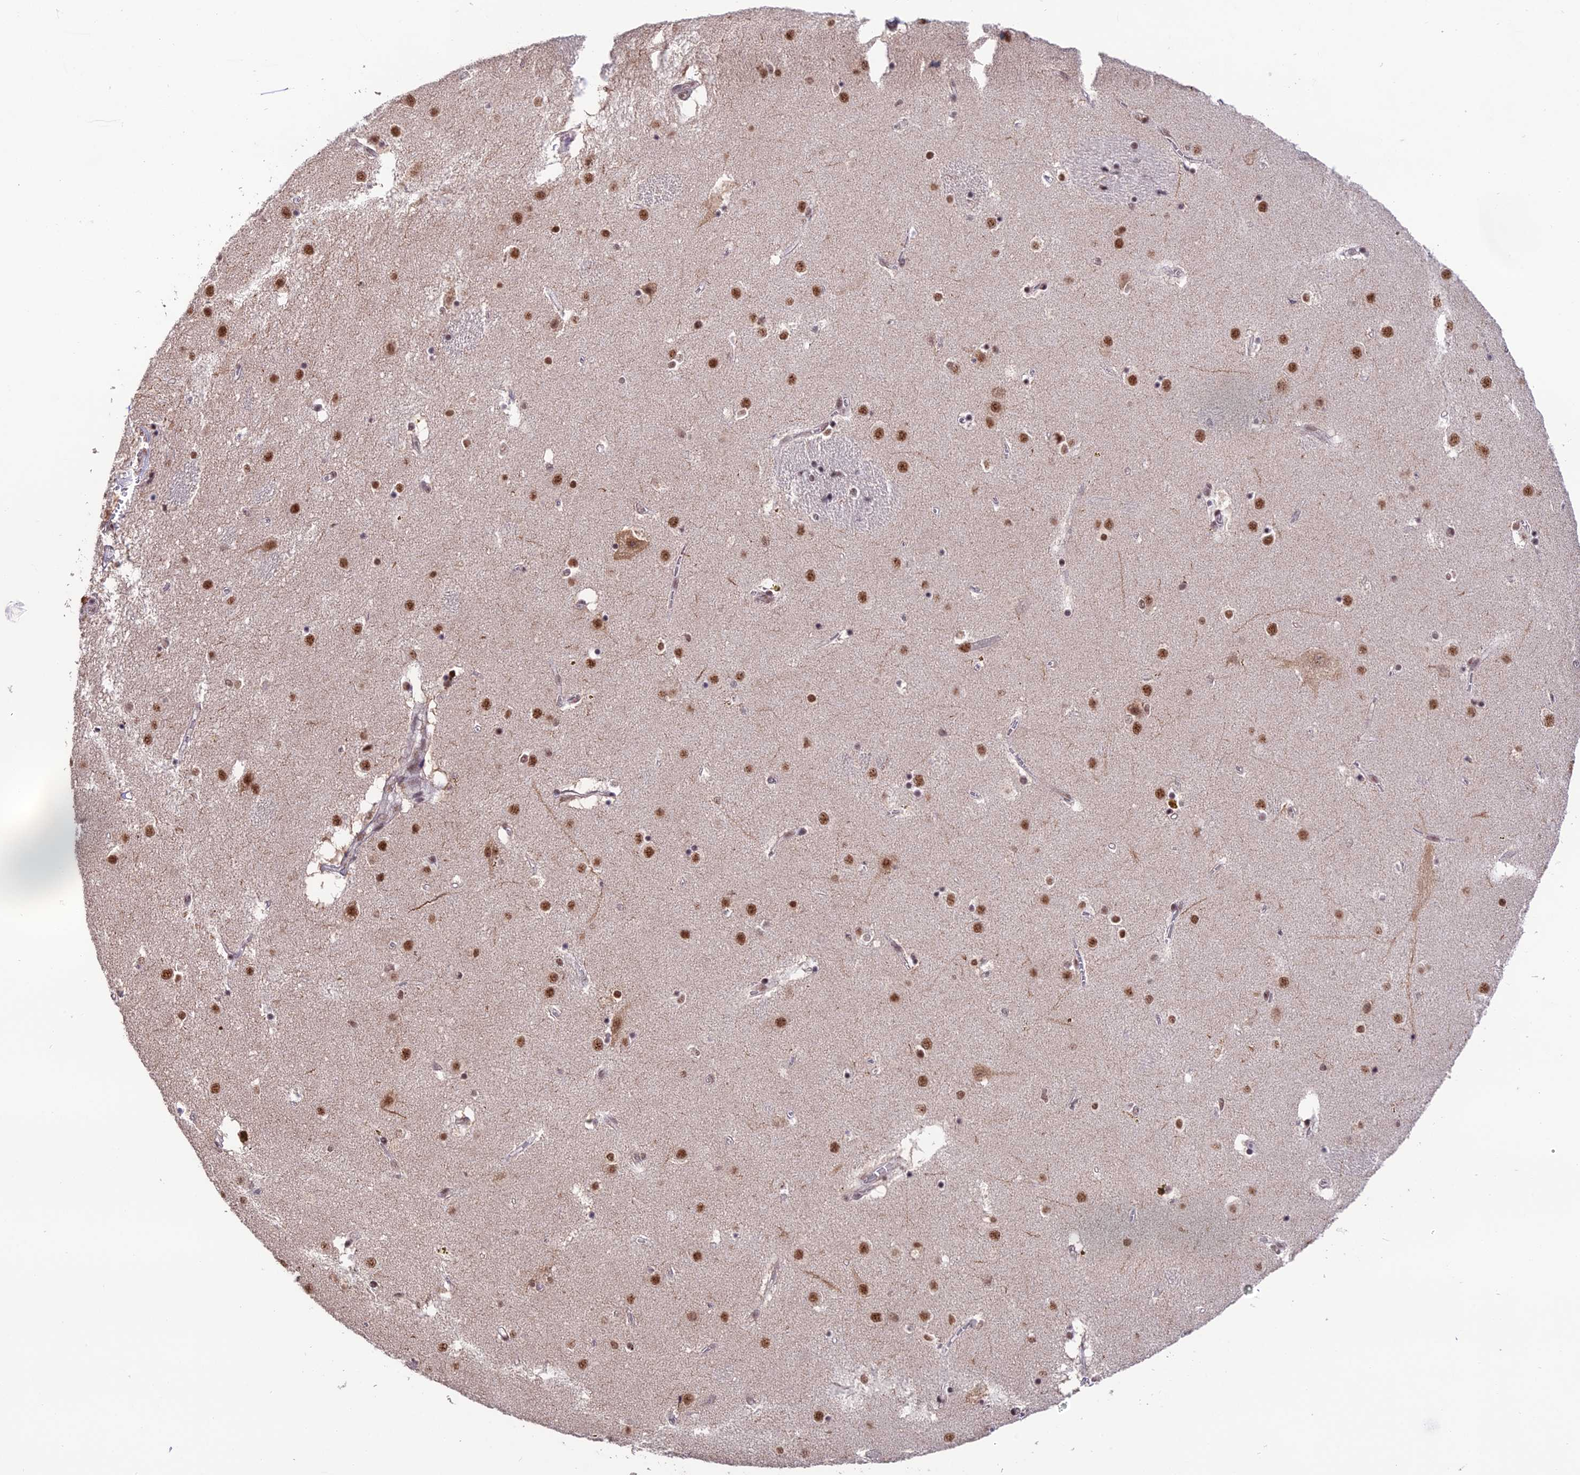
{"staining": {"intensity": "moderate", "quantity": ">75%", "location": "nuclear"}, "tissue": "caudate", "cell_type": "Glial cells", "image_type": "normal", "snomed": [{"axis": "morphology", "description": "Normal tissue, NOS"}, {"axis": "topography", "description": "Lateral ventricle wall"}], "caption": "Immunohistochemistry (IHC) photomicrograph of benign caudate: caudate stained using IHC shows medium levels of moderate protein expression localized specifically in the nuclear of glial cells, appearing as a nuclear brown color.", "gene": "THOC7", "patient": {"sex": "male", "age": 70}}